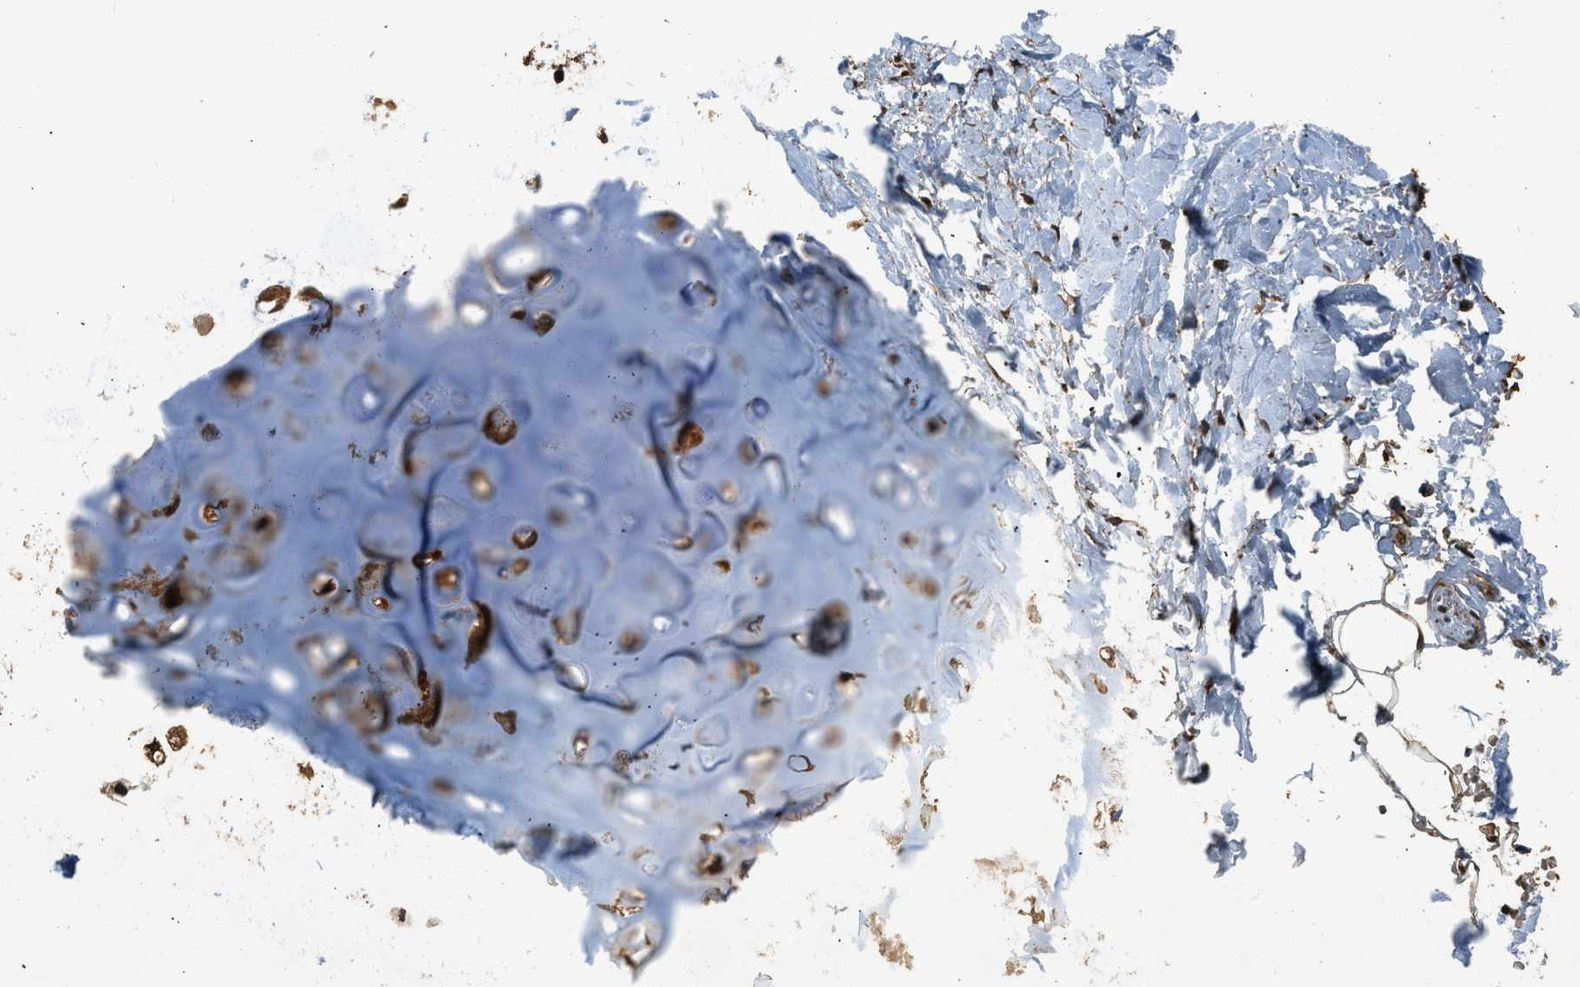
{"staining": {"intensity": "strong", "quantity": ">75%", "location": "cytoplasmic/membranous,nuclear"}, "tissue": "adipose tissue", "cell_type": "Adipocytes", "image_type": "normal", "snomed": [{"axis": "morphology", "description": "Normal tissue, NOS"}, {"axis": "topography", "description": "Cartilage tissue"}, {"axis": "topography", "description": "Lung"}], "caption": "Strong cytoplasmic/membranous,nuclear positivity for a protein is appreciated in approximately >75% of adipocytes of unremarkable adipose tissue using immunohistochemistry.", "gene": "RAP2A", "patient": {"sex": "female", "age": 77}}